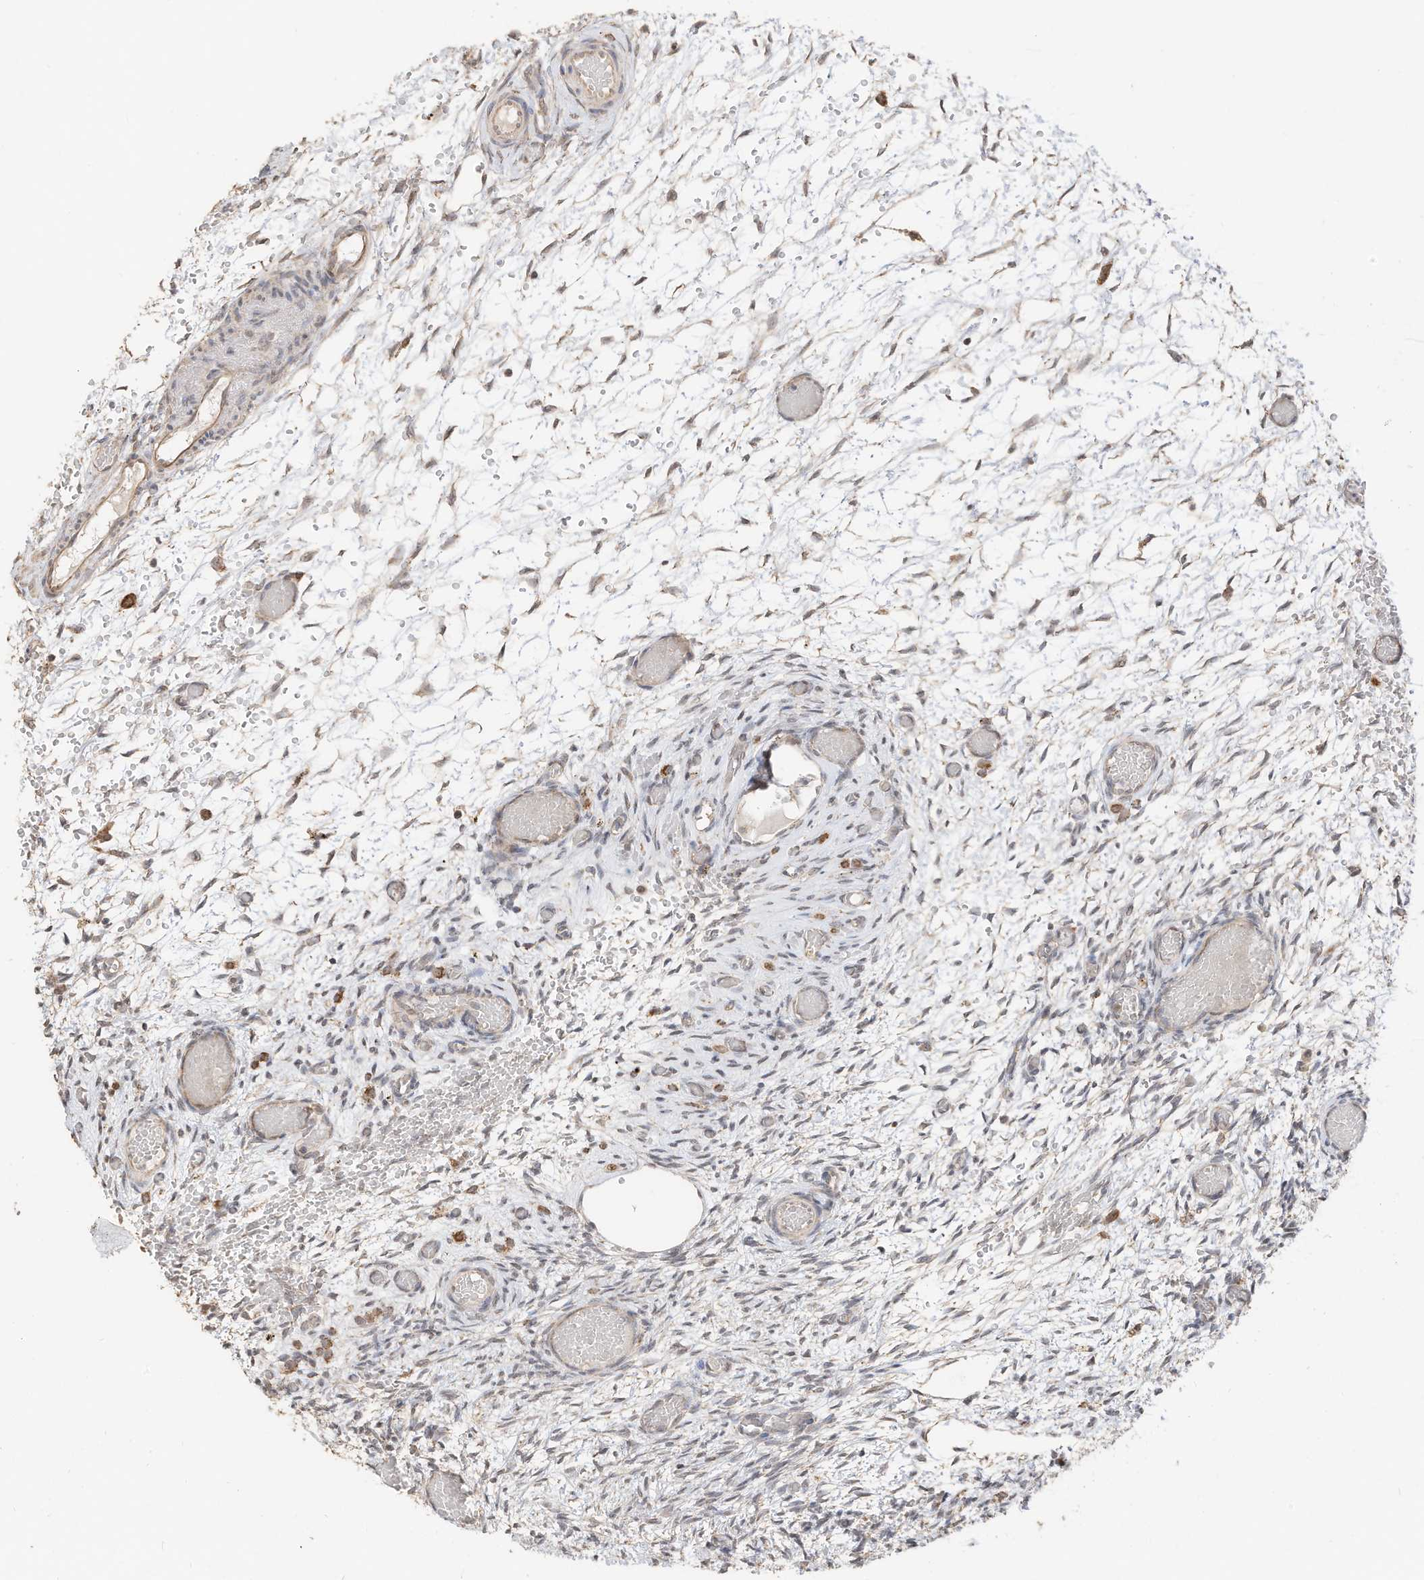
{"staining": {"intensity": "weak", "quantity": "<25%", "location": "cytoplasmic/membranous"}, "tissue": "ovary", "cell_type": "Ovarian stroma cells", "image_type": "normal", "snomed": [{"axis": "morphology", "description": "Adenocarcinoma, NOS"}, {"axis": "topography", "description": "Endometrium"}], "caption": "Image shows no protein expression in ovarian stroma cells of benign ovary.", "gene": "CAGE1", "patient": {"sex": "female", "age": 32}}